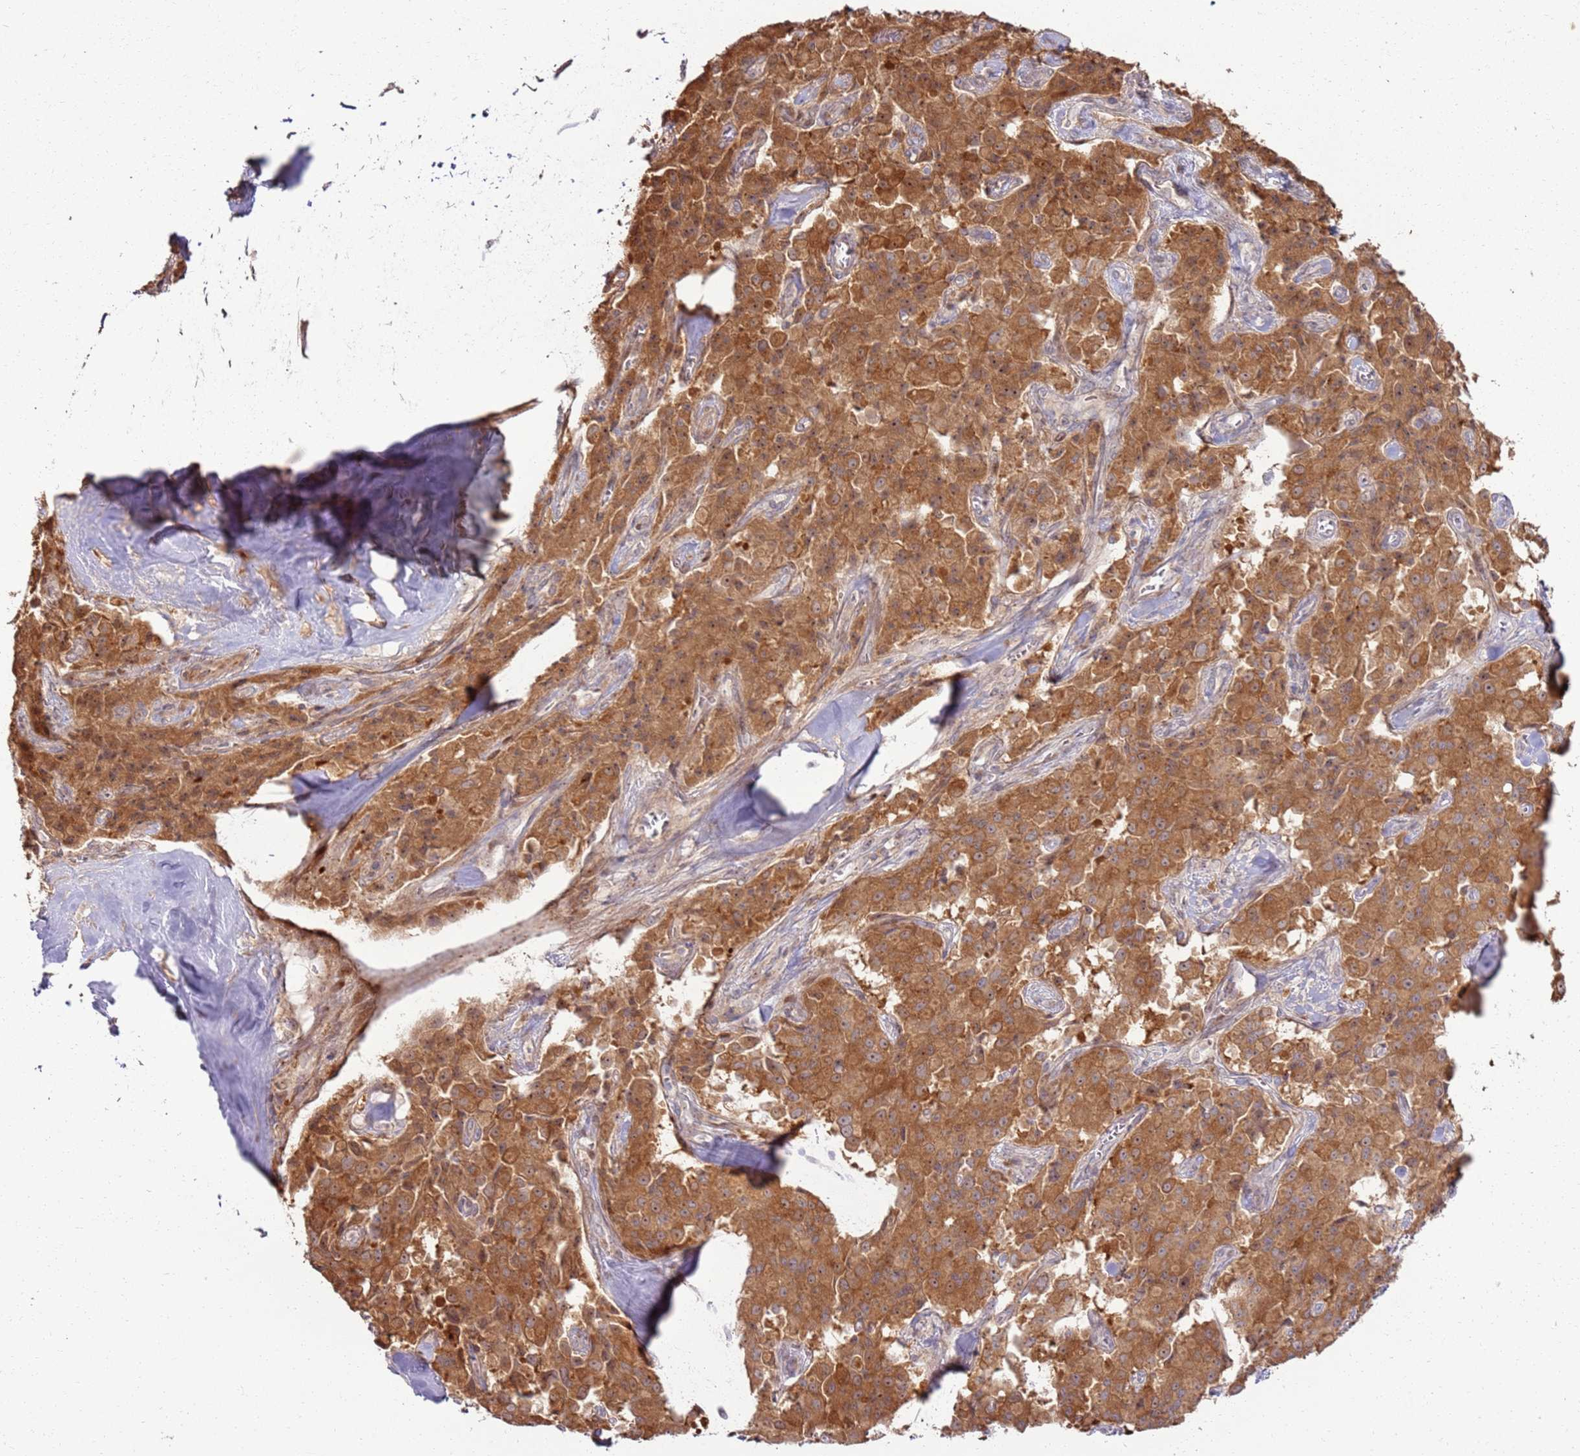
{"staining": {"intensity": "strong", "quantity": ">75%", "location": "cytoplasmic/membranous,nuclear"}, "tissue": "pancreatic cancer", "cell_type": "Tumor cells", "image_type": "cancer", "snomed": [{"axis": "morphology", "description": "Adenocarcinoma, NOS"}, {"axis": "topography", "description": "Pancreas"}], "caption": "An image showing strong cytoplasmic/membranous and nuclear expression in approximately >75% of tumor cells in adenocarcinoma (pancreatic), as visualized by brown immunohistochemical staining.", "gene": "CNPY1", "patient": {"sex": "male", "age": 65}}